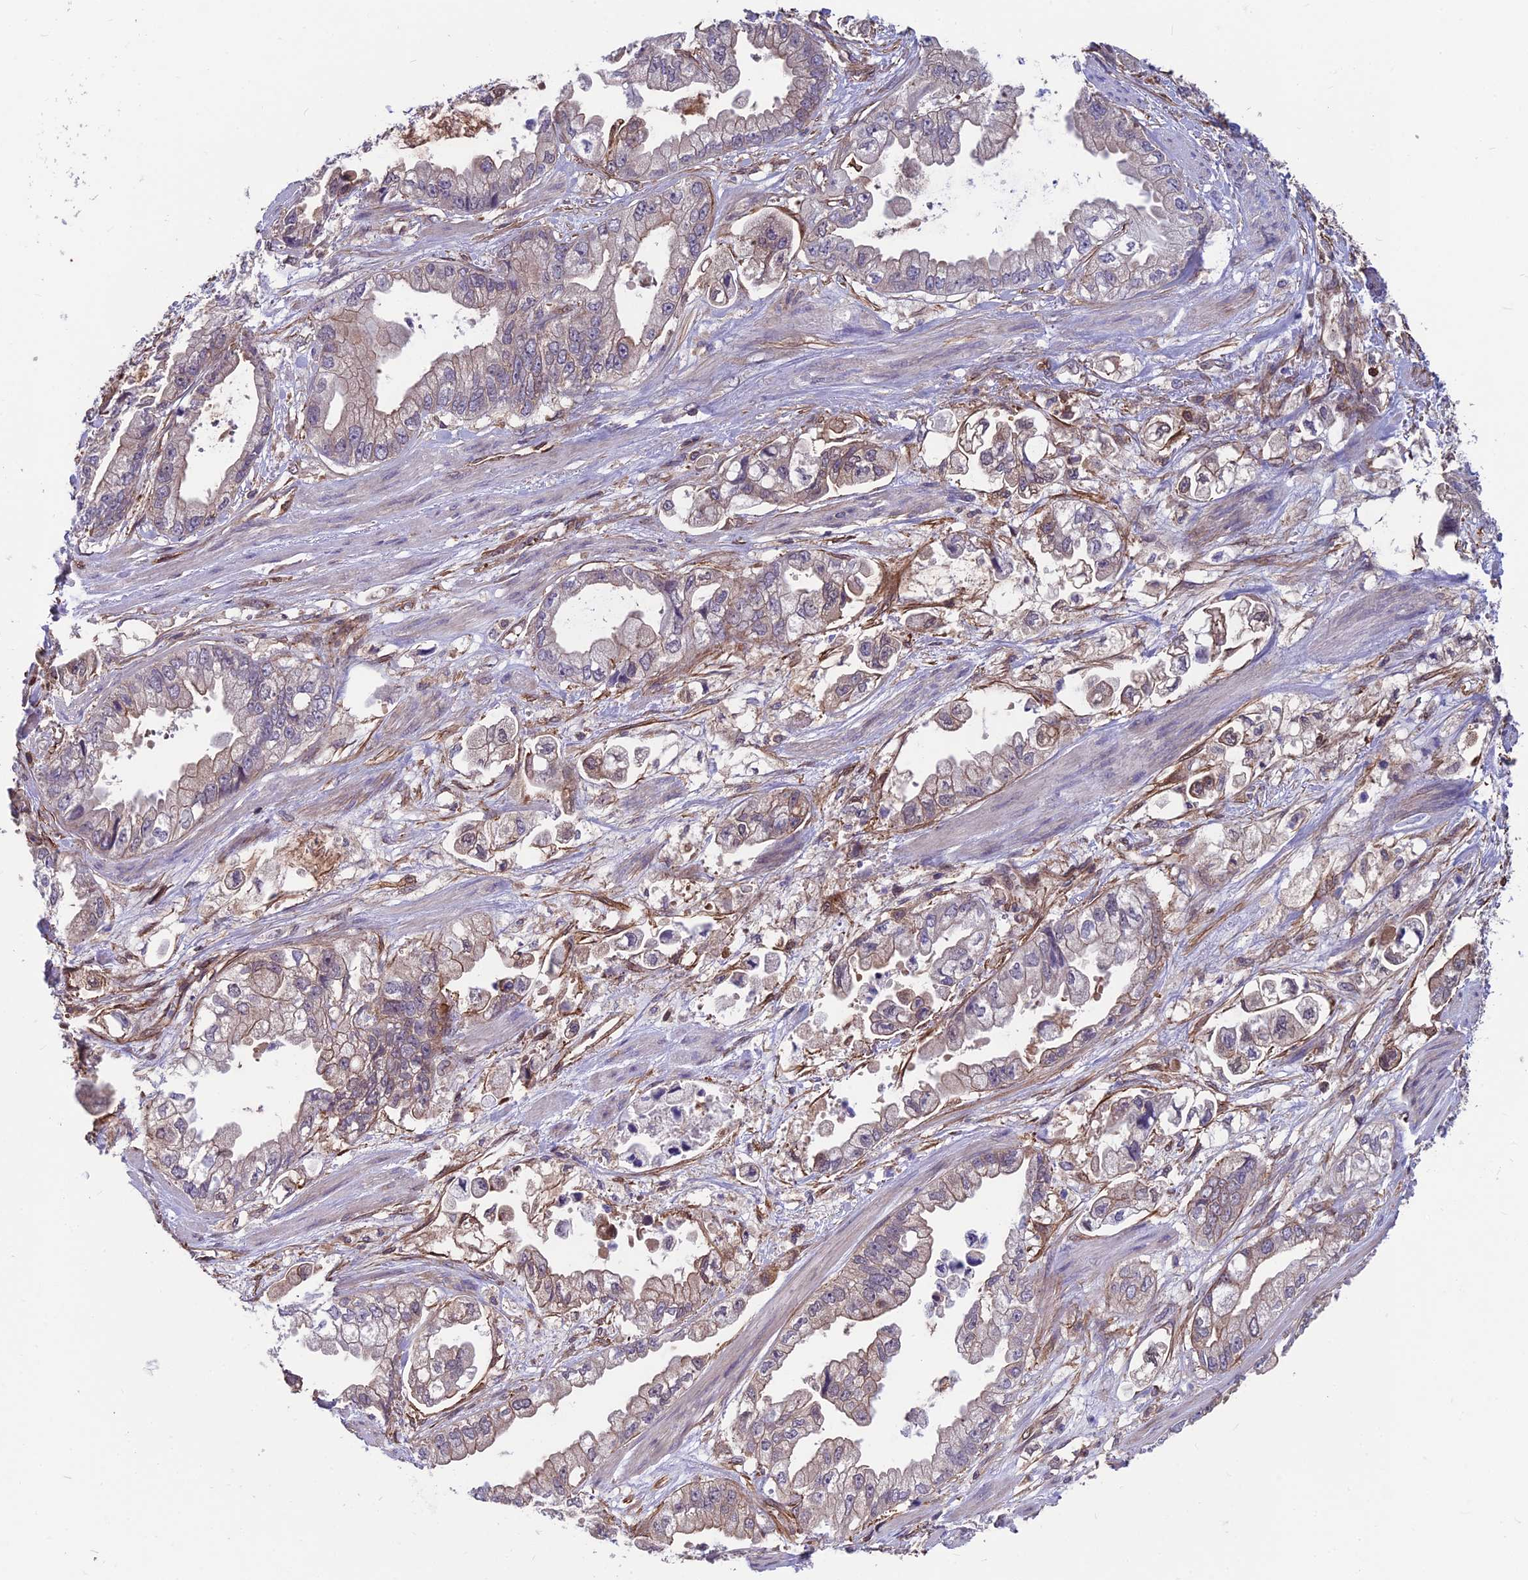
{"staining": {"intensity": "weak", "quantity": "25%-75%", "location": "cytoplasmic/membranous"}, "tissue": "stomach cancer", "cell_type": "Tumor cells", "image_type": "cancer", "snomed": [{"axis": "morphology", "description": "Adenocarcinoma, NOS"}, {"axis": "topography", "description": "Stomach"}], "caption": "The immunohistochemical stain highlights weak cytoplasmic/membranous expression in tumor cells of stomach cancer tissue.", "gene": "RTN4RL1", "patient": {"sex": "male", "age": 62}}